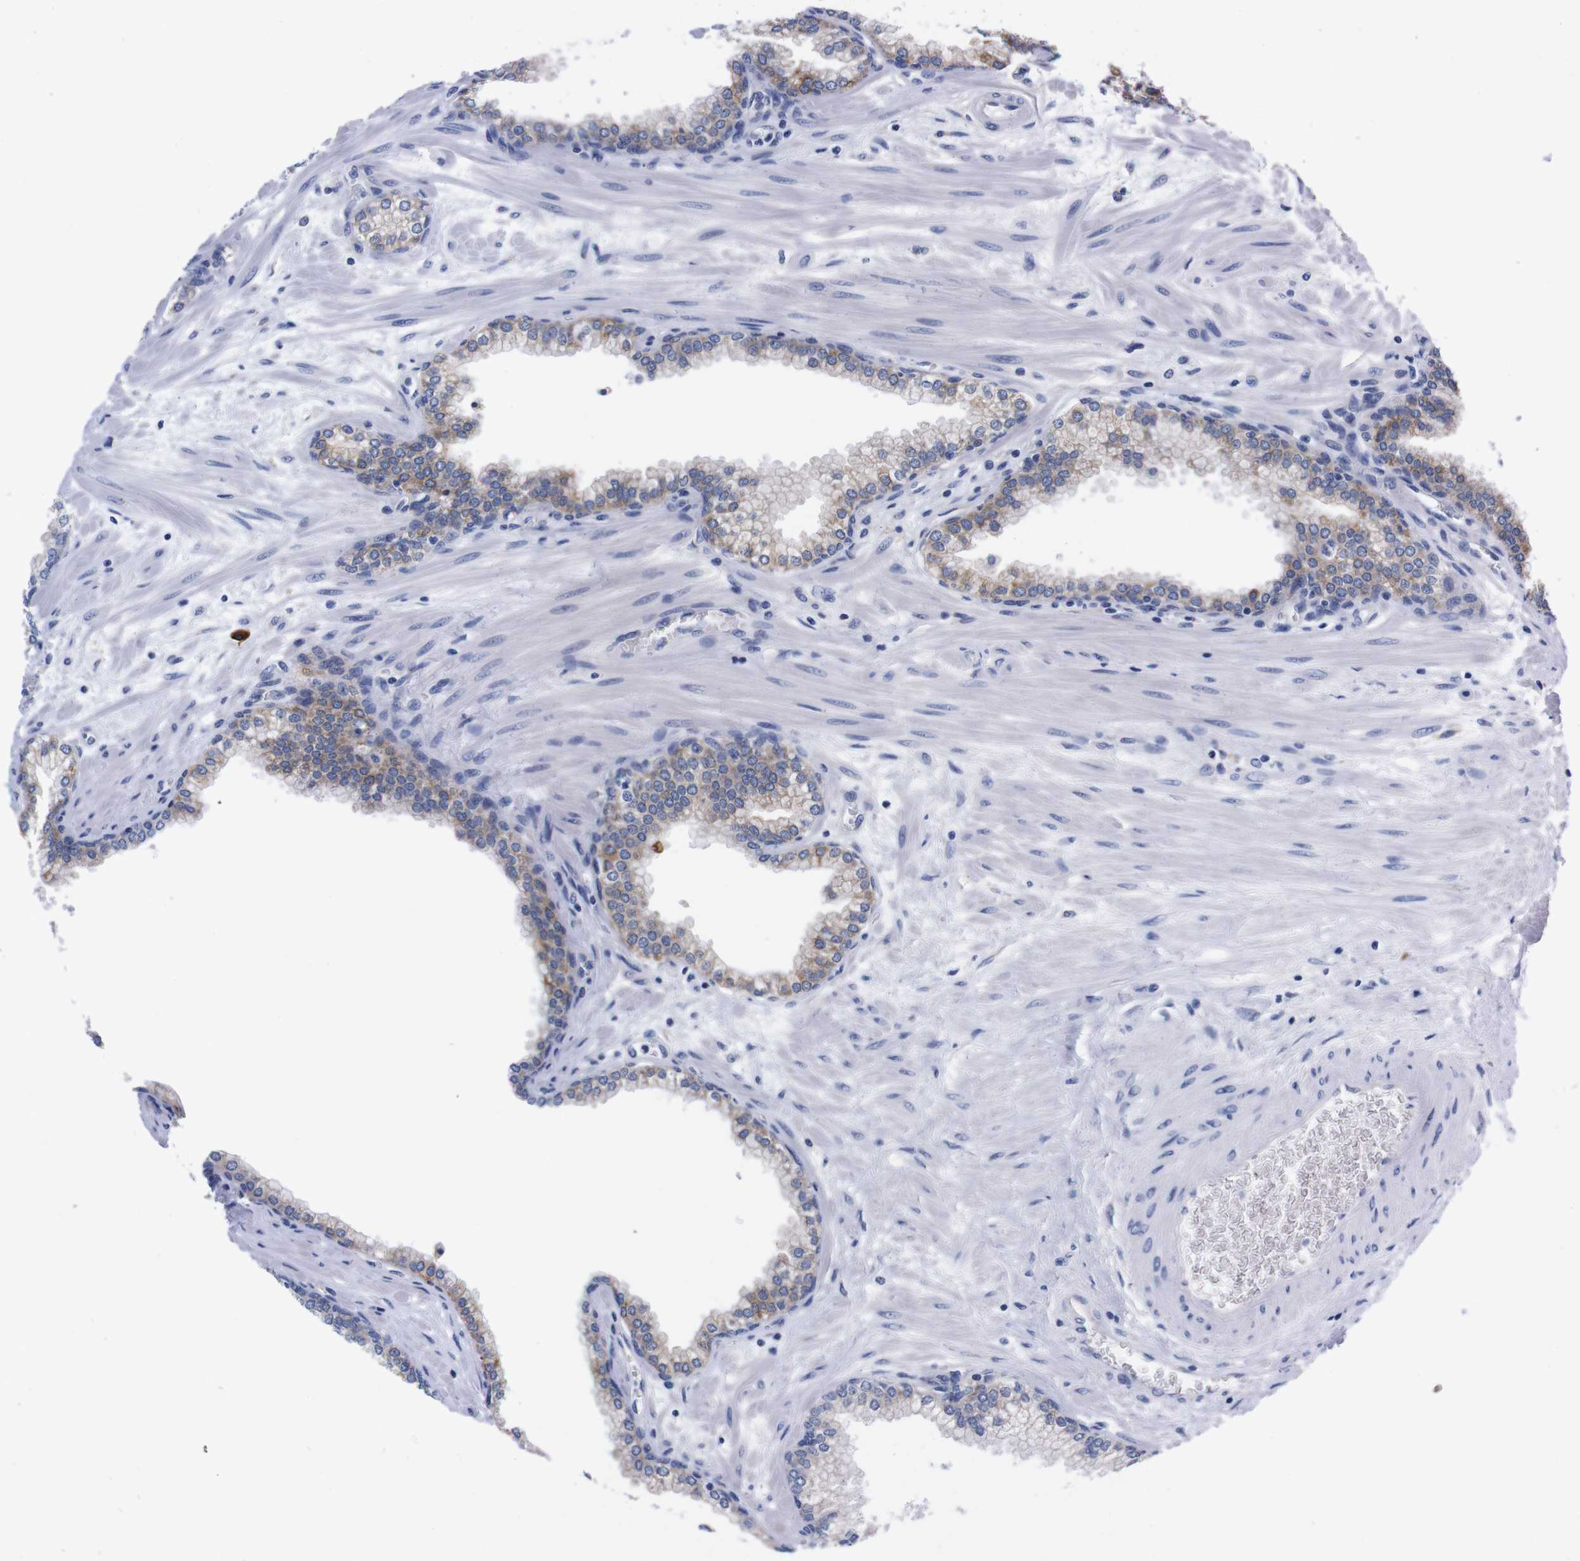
{"staining": {"intensity": "weak", "quantity": "<25%", "location": "cytoplasmic/membranous"}, "tissue": "prostate", "cell_type": "Glandular cells", "image_type": "normal", "snomed": [{"axis": "morphology", "description": "Normal tissue, NOS"}, {"axis": "morphology", "description": "Urothelial carcinoma, Low grade"}, {"axis": "topography", "description": "Urinary bladder"}, {"axis": "topography", "description": "Prostate"}], "caption": "Micrograph shows no protein positivity in glandular cells of benign prostate. Nuclei are stained in blue.", "gene": "NEBL", "patient": {"sex": "male", "age": 60}}